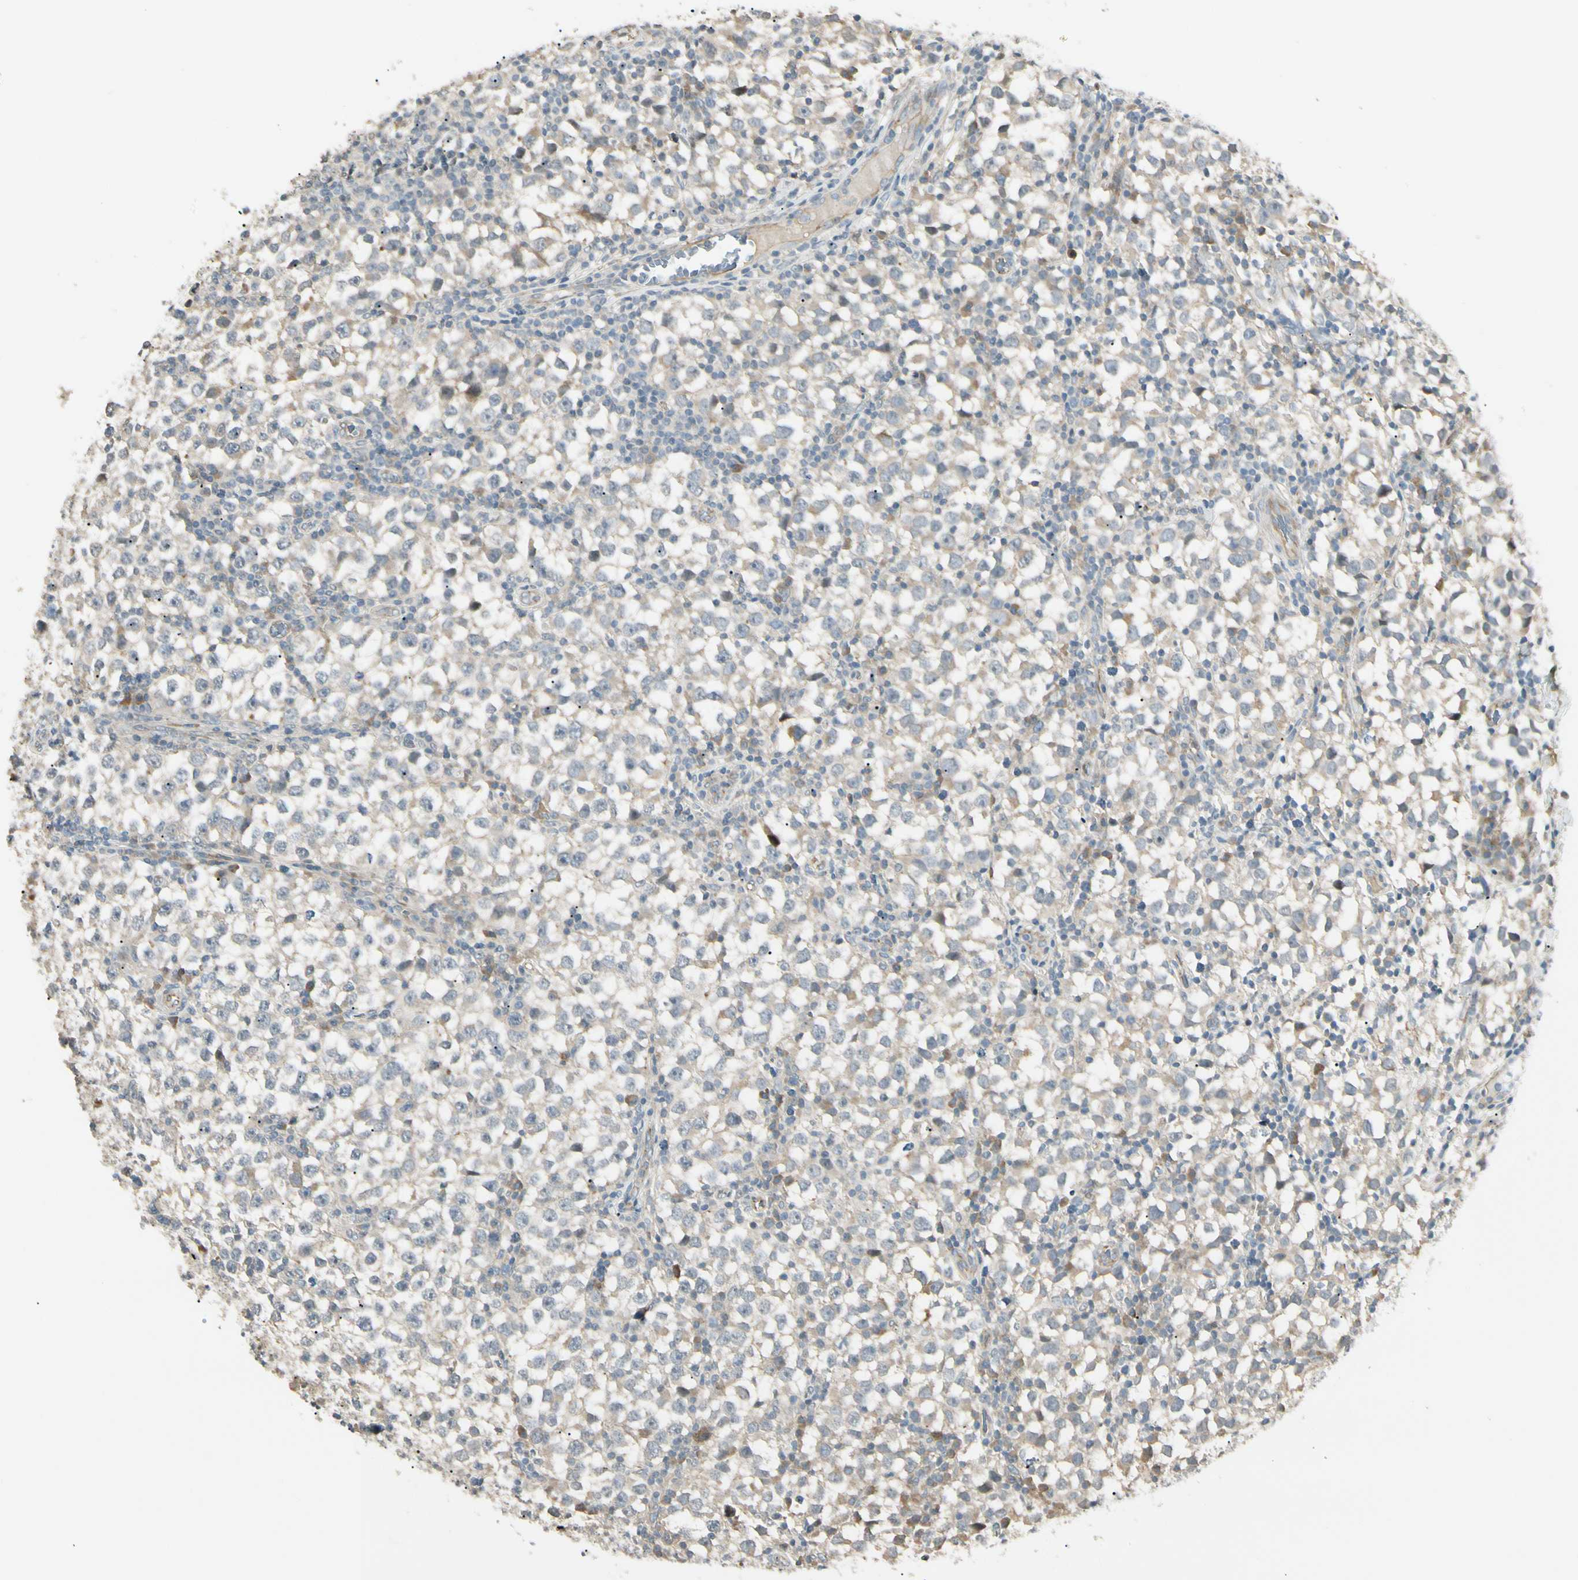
{"staining": {"intensity": "weak", "quantity": ">75%", "location": "cytoplasmic/membranous"}, "tissue": "testis cancer", "cell_type": "Tumor cells", "image_type": "cancer", "snomed": [{"axis": "morphology", "description": "Seminoma, NOS"}, {"axis": "topography", "description": "Testis"}], "caption": "The immunohistochemical stain highlights weak cytoplasmic/membranous staining in tumor cells of testis cancer tissue. (DAB (3,3'-diaminobenzidine) IHC, brown staining for protein, blue staining for nuclei).", "gene": "P3H2", "patient": {"sex": "male", "age": 65}}